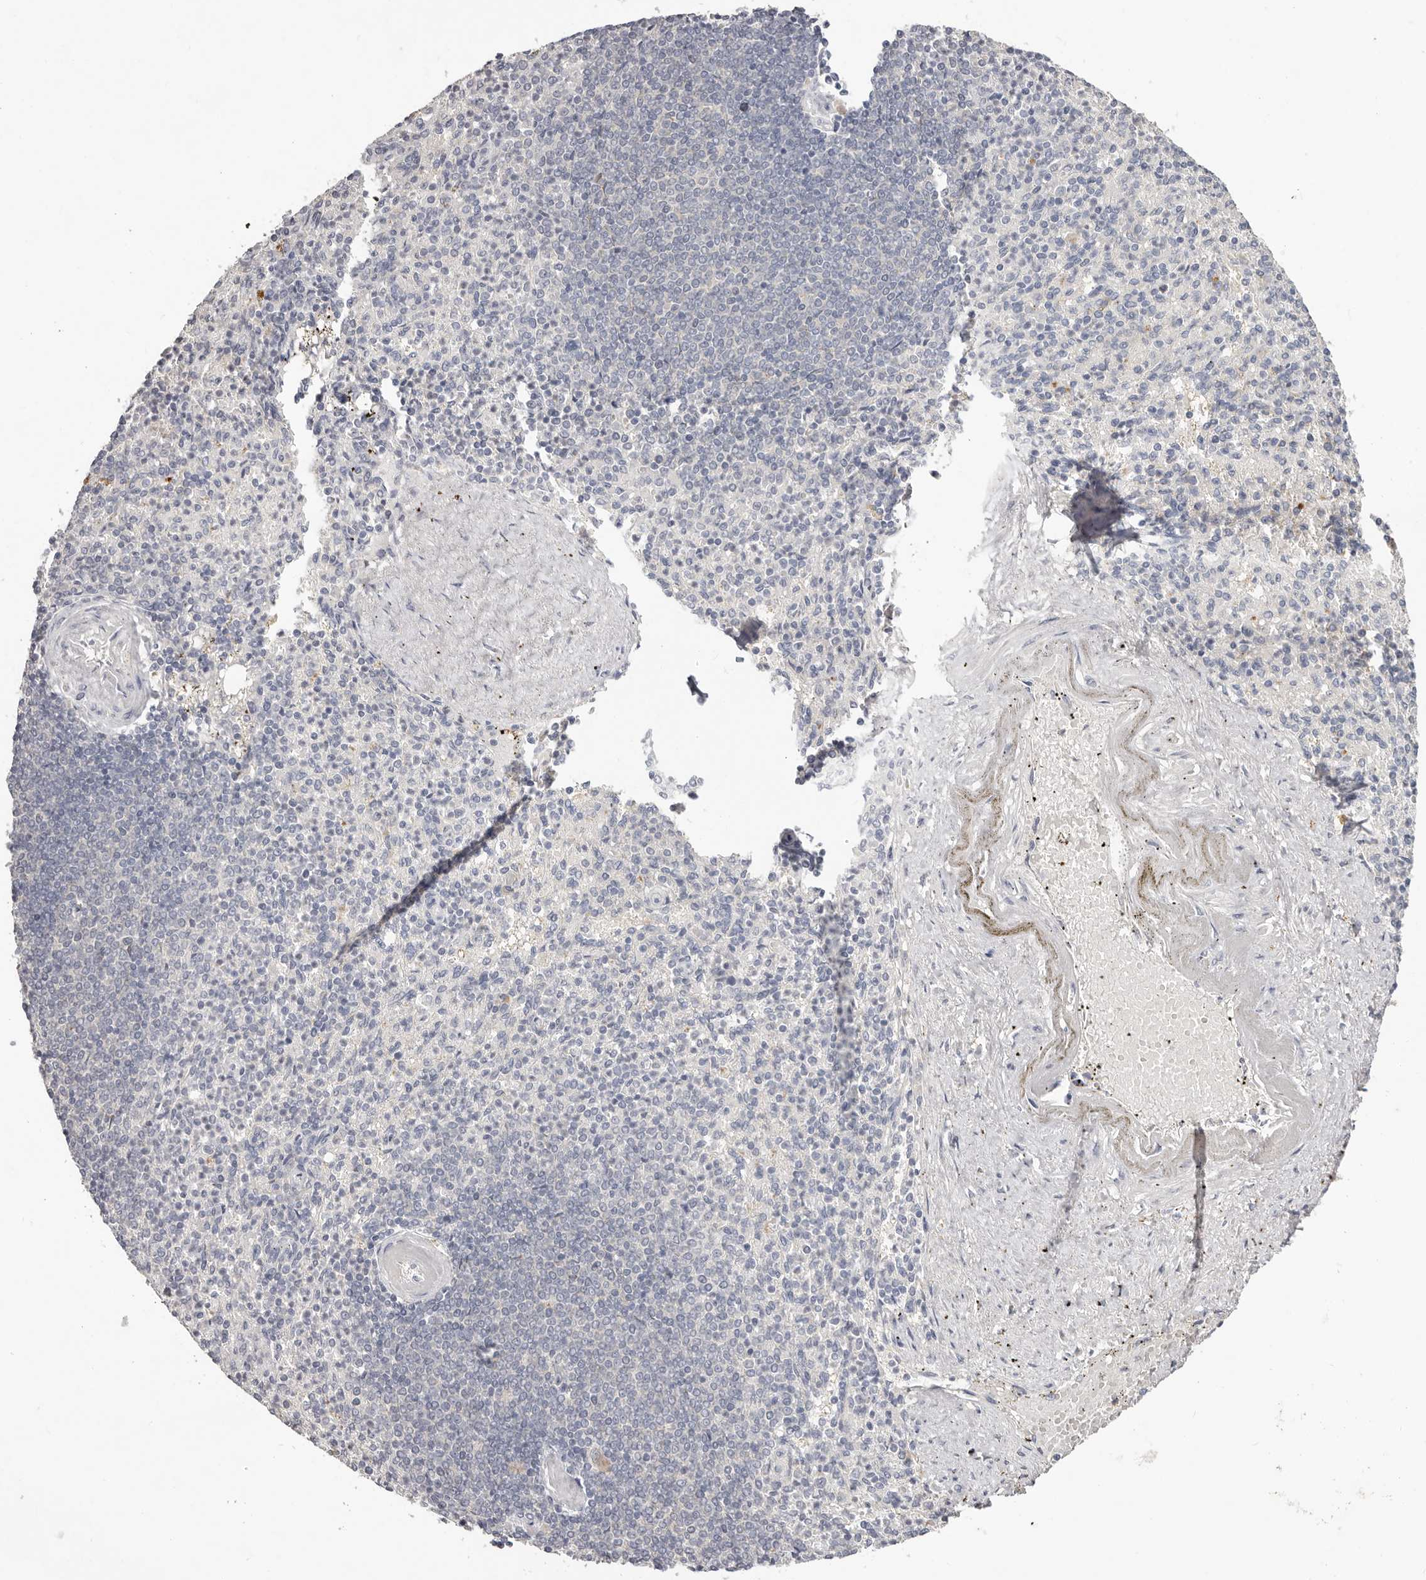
{"staining": {"intensity": "negative", "quantity": "none", "location": "none"}, "tissue": "spleen", "cell_type": "Cells in red pulp", "image_type": "normal", "snomed": [{"axis": "morphology", "description": "Normal tissue, NOS"}, {"axis": "topography", "description": "Spleen"}], "caption": "An image of spleen stained for a protein displays no brown staining in cells in red pulp. Brightfield microscopy of immunohistochemistry (IHC) stained with DAB (3,3'-diaminobenzidine) (brown) and hematoxylin (blue), captured at high magnification.", "gene": "SCUBE2", "patient": {"sex": "female", "age": 74}}